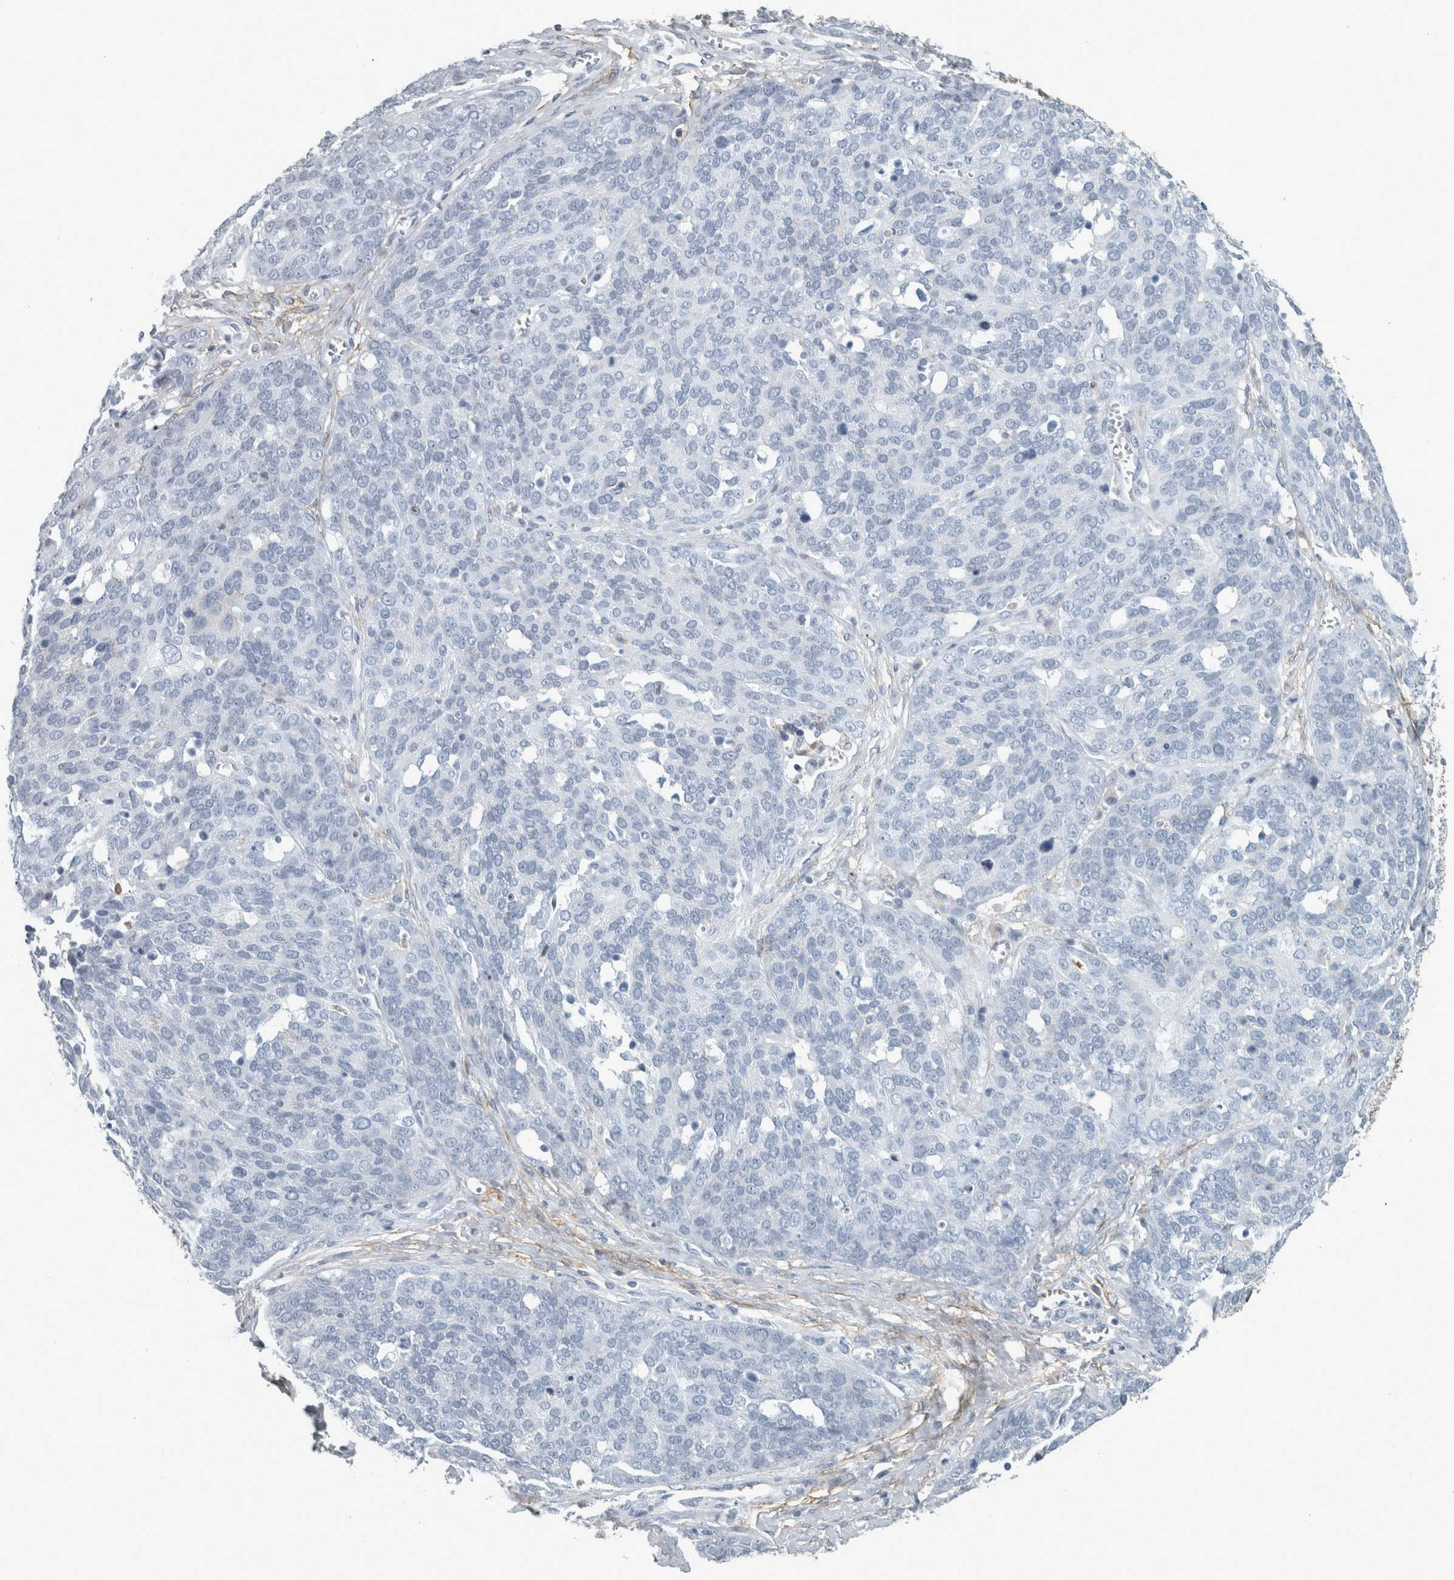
{"staining": {"intensity": "negative", "quantity": "none", "location": "none"}, "tissue": "ovarian cancer", "cell_type": "Tumor cells", "image_type": "cancer", "snomed": [{"axis": "morphology", "description": "Cystadenocarcinoma, serous, NOS"}, {"axis": "topography", "description": "Ovary"}], "caption": "Immunohistochemistry (IHC) image of ovarian serous cystadenocarcinoma stained for a protein (brown), which shows no positivity in tumor cells. (DAB (3,3'-diaminobenzidine) IHC with hematoxylin counter stain).", "gene": "CHL1", "patient": {"sex": "female", "age": 44}}